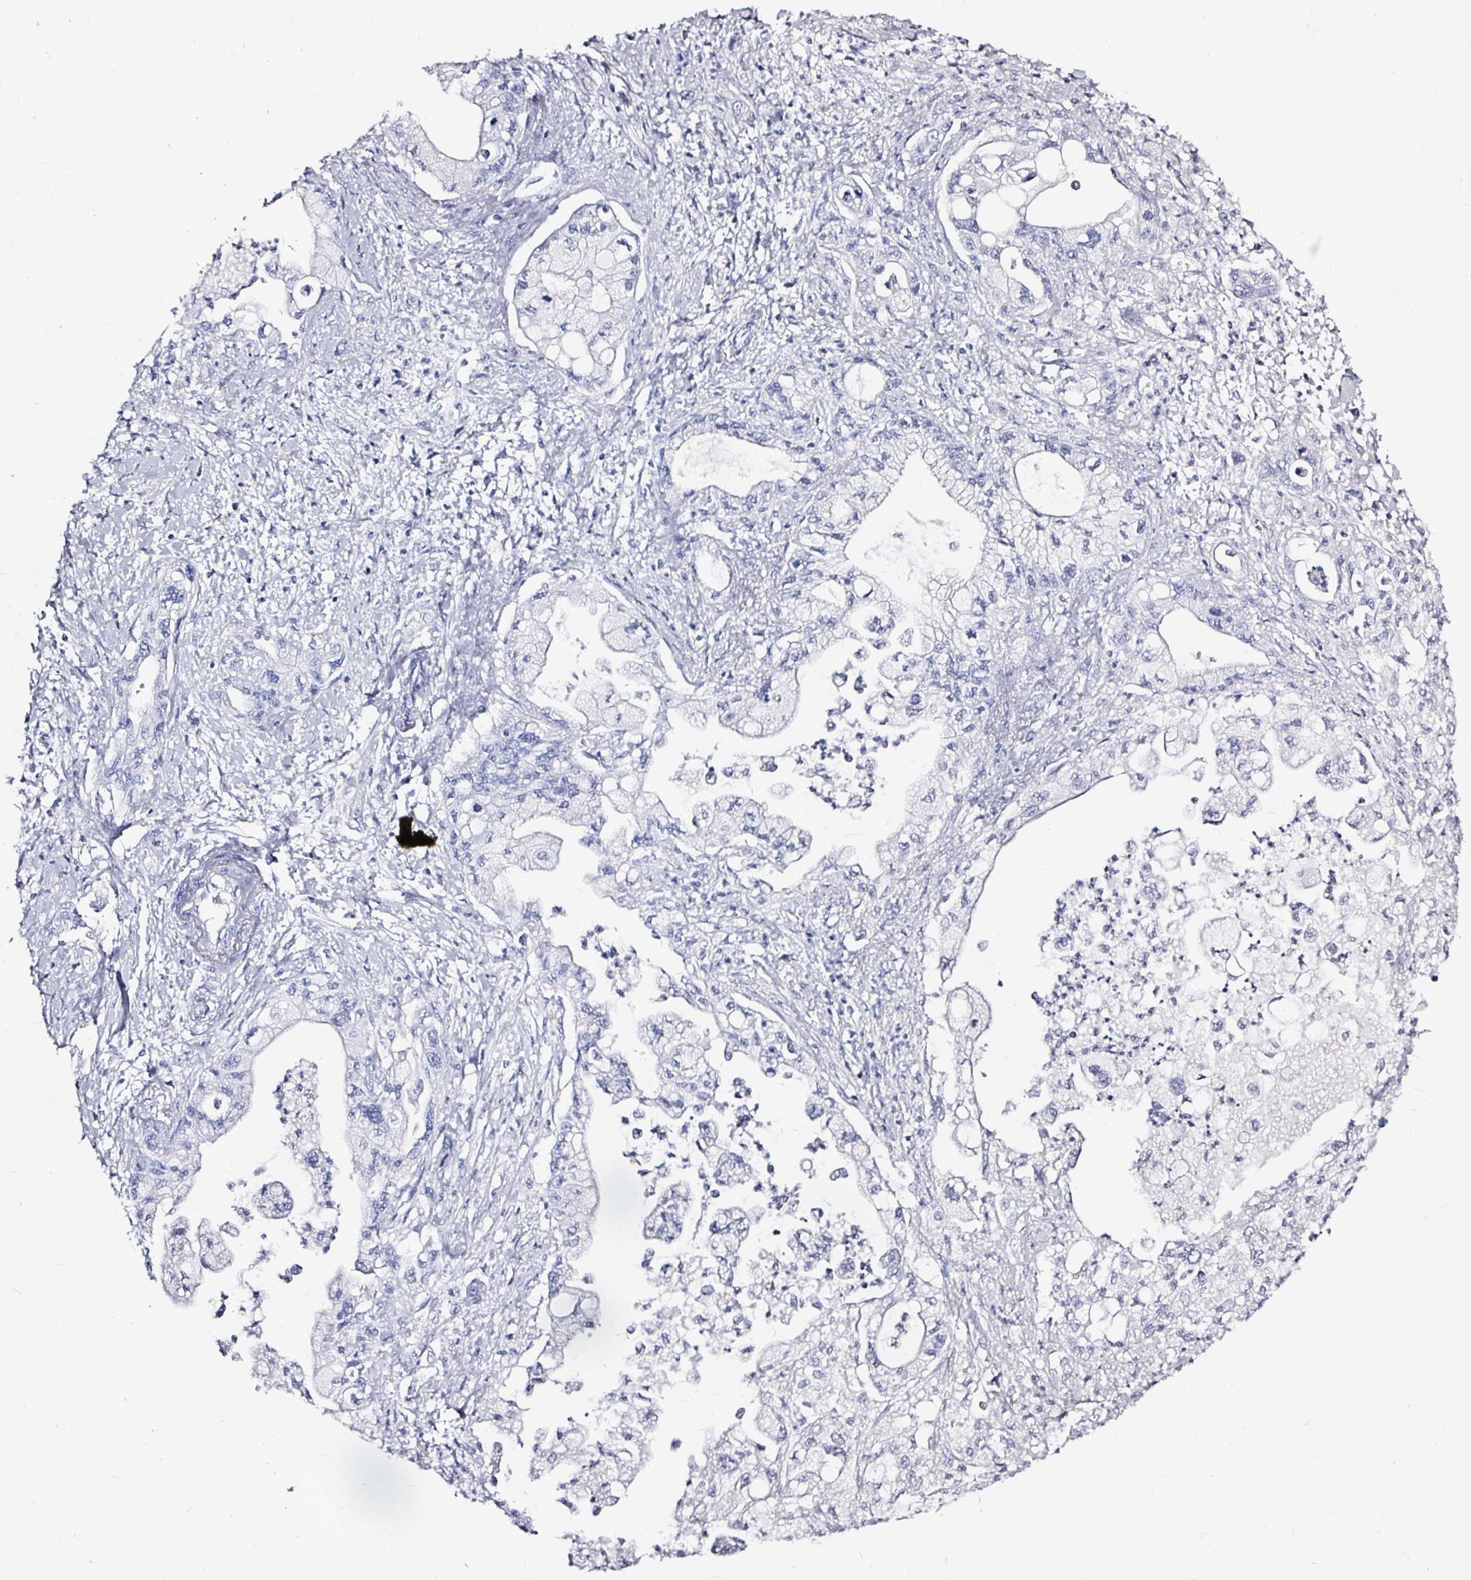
{"staining": {"intensity": "negative", "quantity": "none", "location": "none"}, "tissue": "pancreatic cancer", "cell_type": "Tumor cells", "image_type": "cancer", "snomed": [{"axis": "morphology", "description": "Adenocarcinoma, NOS"}, {"axis": "topography", "description": "Pancreas"}], "caption": "Immunohistochemistry histopathology image of neoplastic tissue: adenocarcinoma (pancreatic) stained with DAB shows no significant protein positivity in tumor cells.", "gene": "LUZP4", "patient": {"sex": "male", "age": 61}}